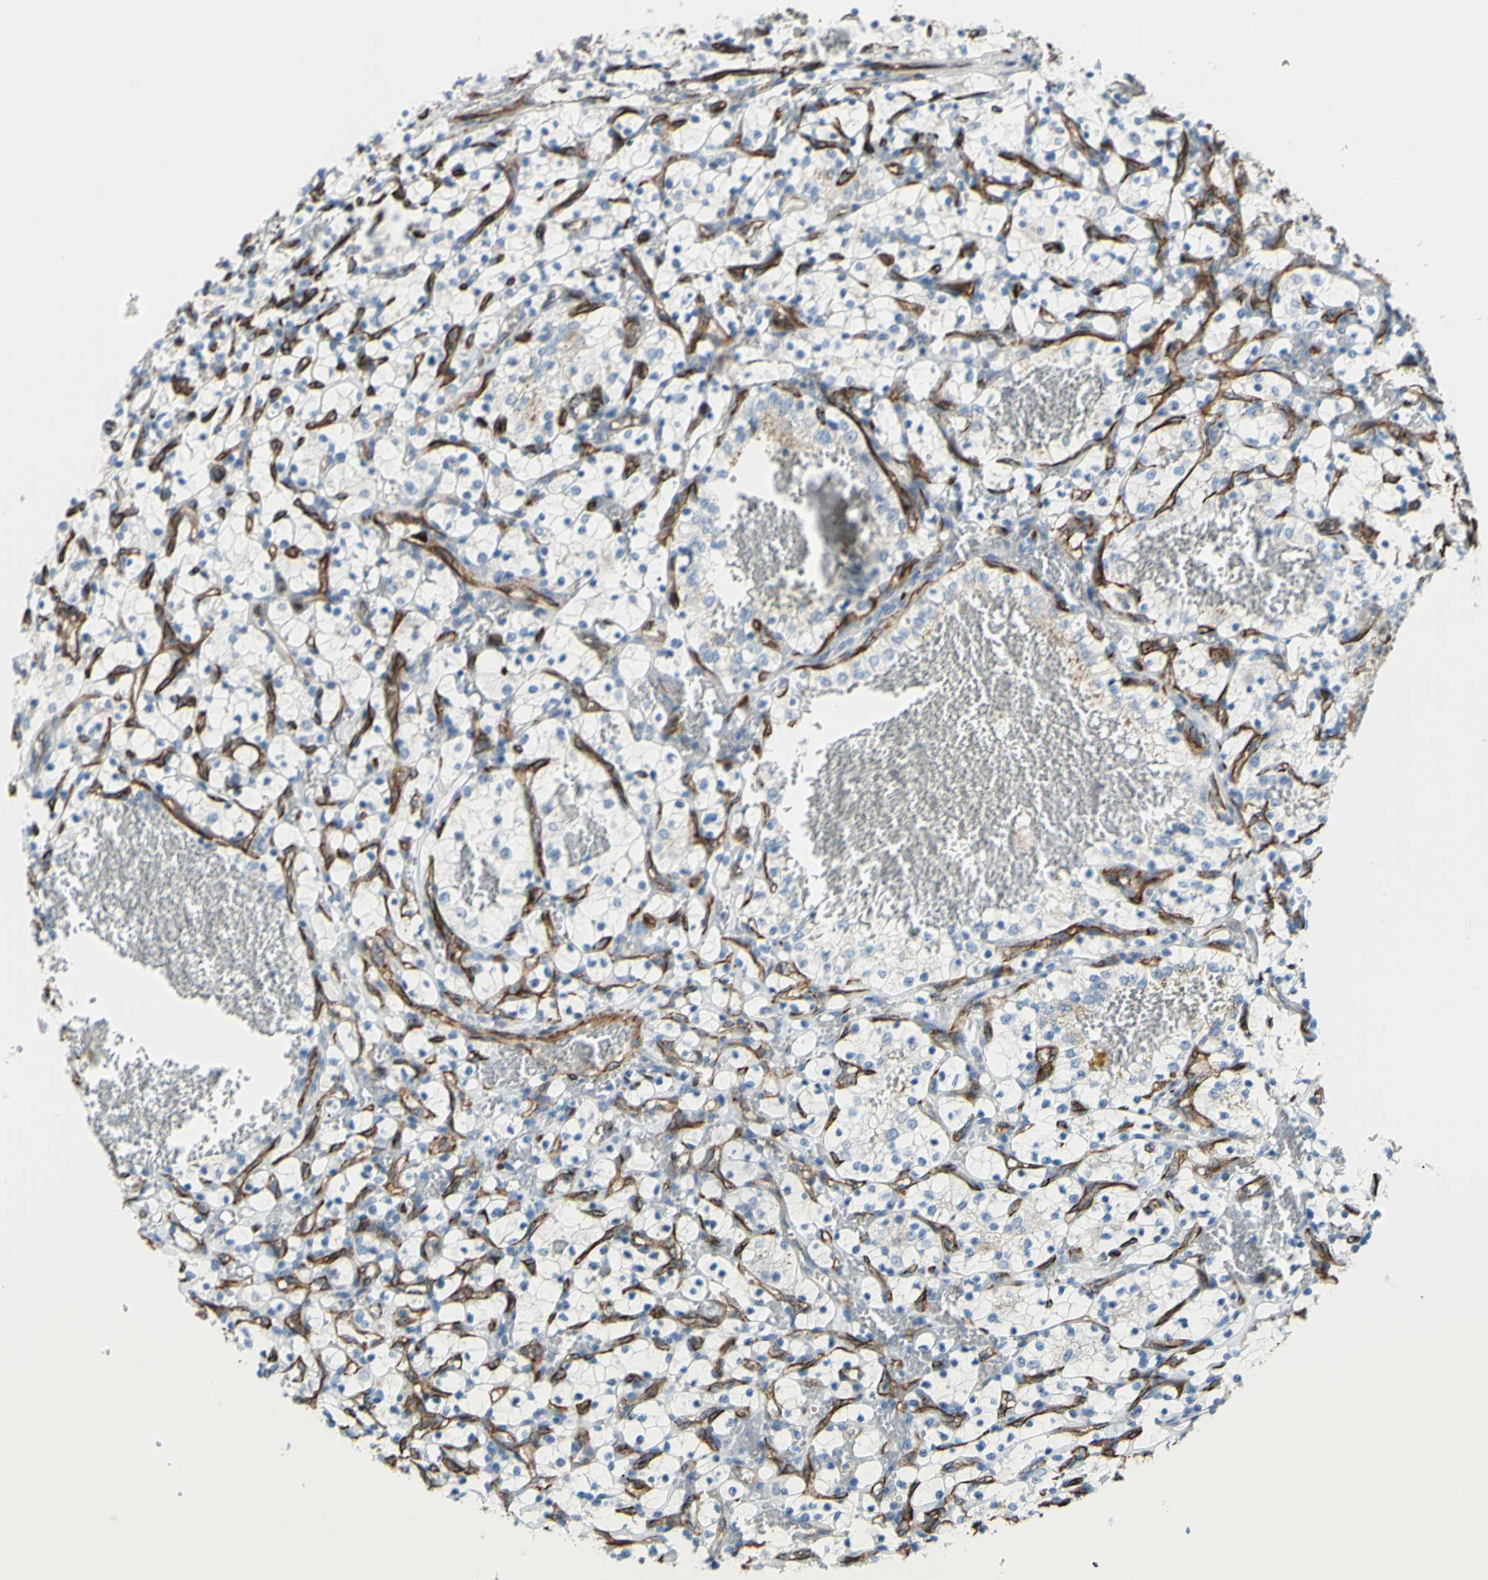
{"staining": {"intensity": "negative", "quantity": "none", "location": "none"}, "tissue": "renal cancer", "cell_type": "Tumor cells", "image_type": "cancer", "snomed": [{"axis": "morphology", "description": "Adenocarcinoma, NOS"}, {"axis": "topography", "description": "Kidney"}], "caption": "The histopathology image demonstrates no significant expression in tumor cells of adenocarcinoma (renal).", "gene": "PRRG2", "patient": {"sex": "female", "age": 69}}